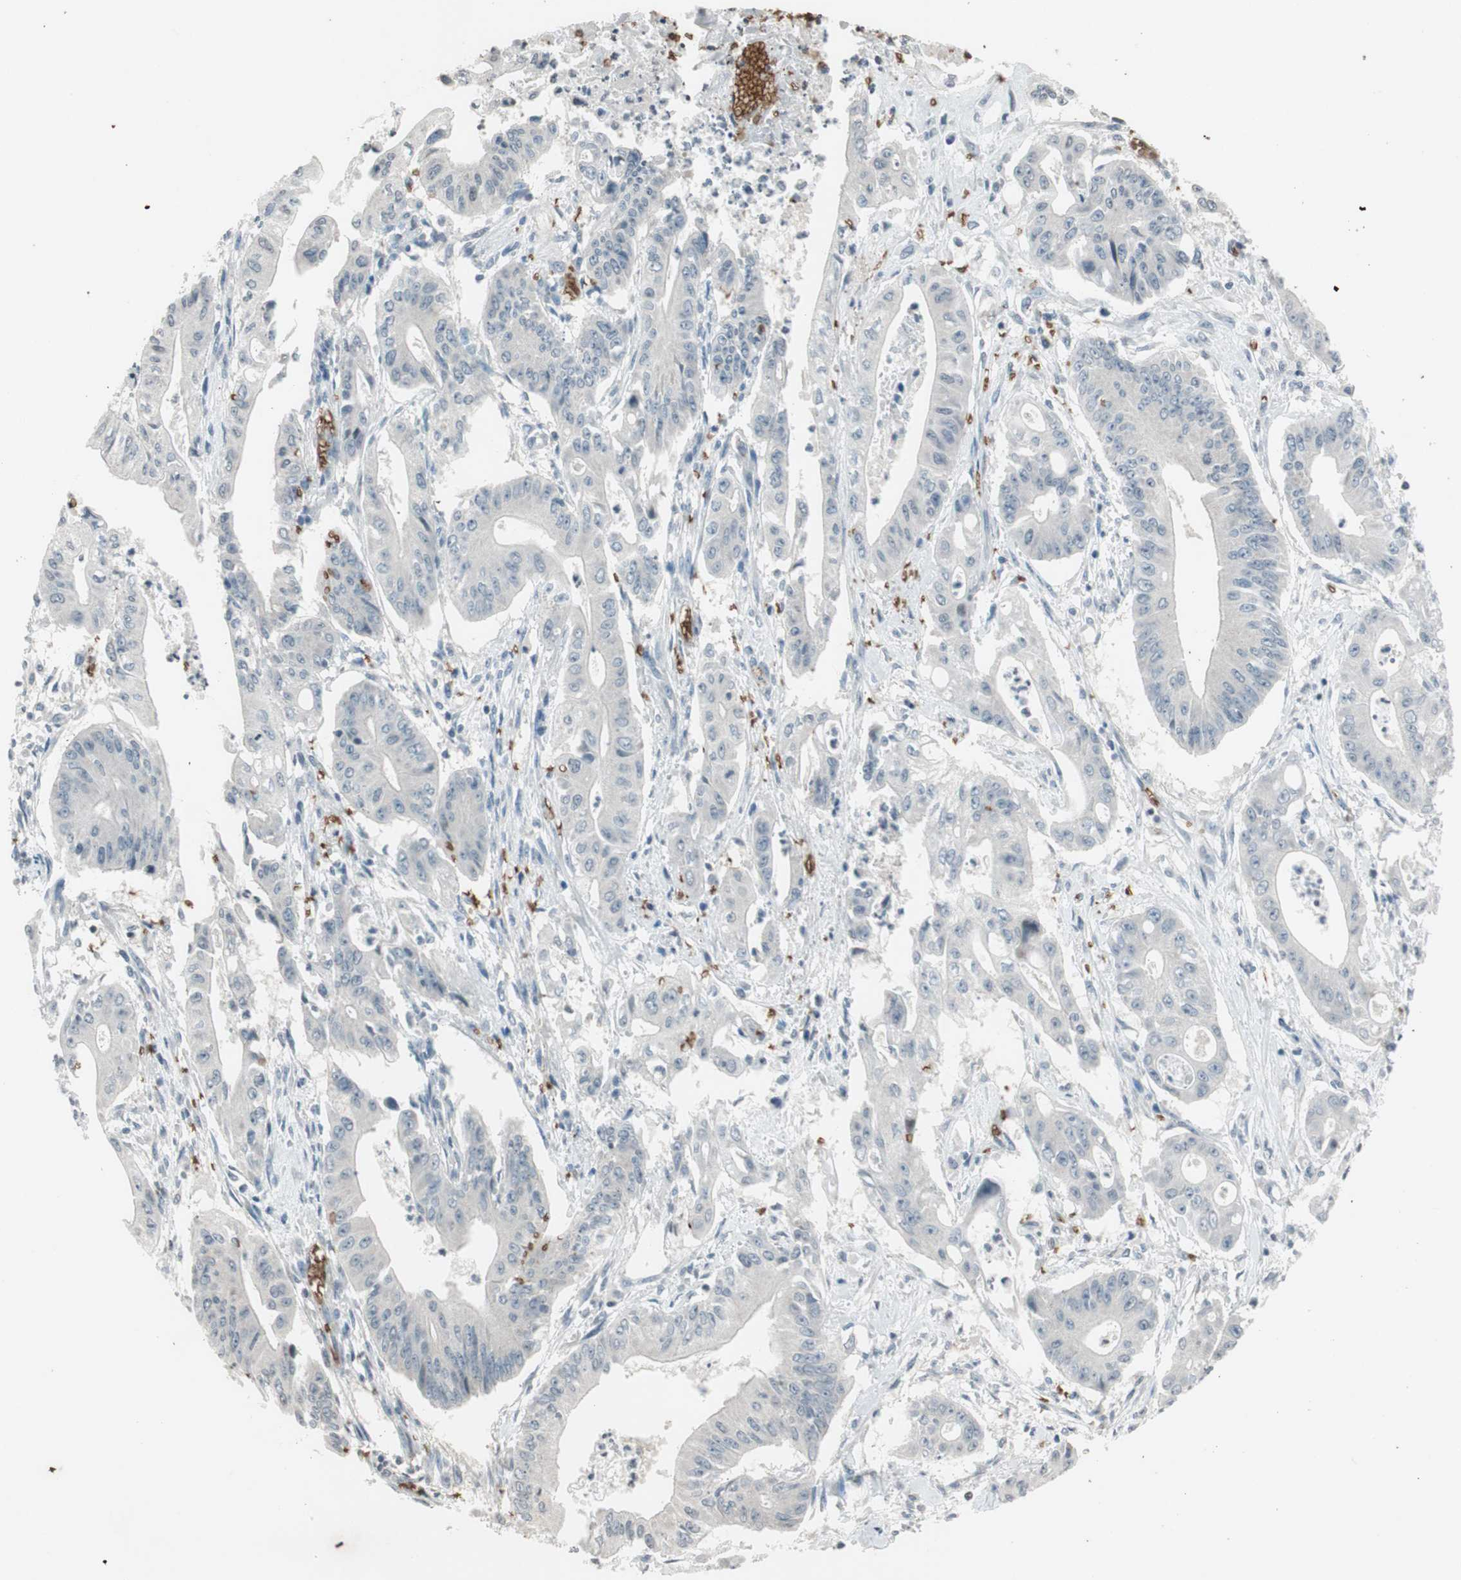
{"staining": {"intensity": "negative", "quantity": "none", "location": "none"}, "tissue": "pancreatic cancer", "cell_type": "Tumor cells", "image_type": "cancer", "snomed": [{"axis": "morphology", "description": "Normal tissue, NOS"}, {"axis": "topography", "description": "Lymph node"}], "caption": "The micrograph reveals no staining of tumor cells in pancreatic cancer.", "gene": "GYPC", "patient": {"sex": "male", "age": 62}}